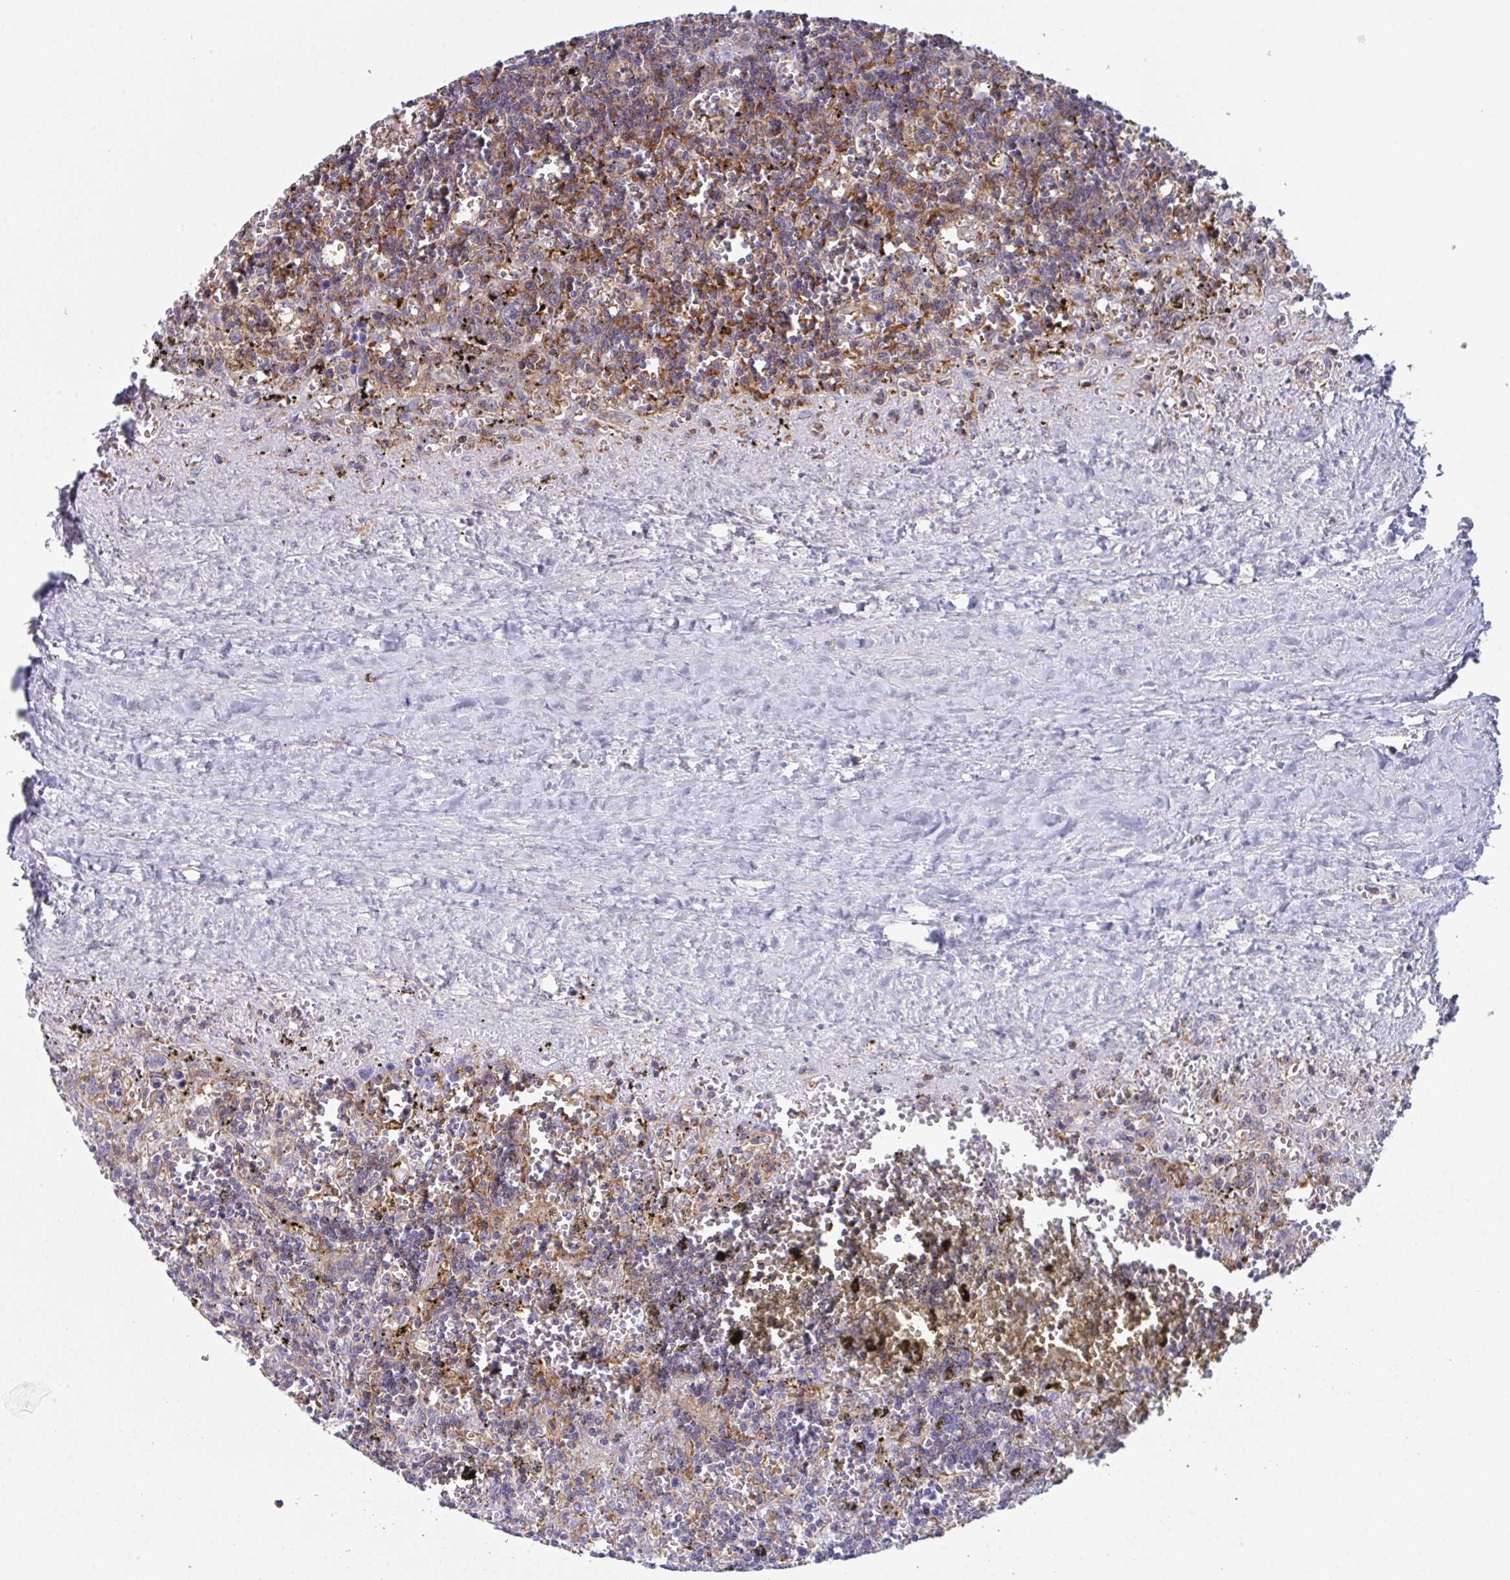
{"staining": {"intensity": "negative", "quantity": "none", "location": "none"}, "tissue": "lymphoma", "cell_type": "Tumor cells", "image_type": "cancer", "snomed": [{"axis": "morphology", "description": "Malignant lymphoma, non-Hodgkin's type, Low grade"}, {"axis": "topography", "description": "Spleen"}], "caption": "Tumor cells show no significant staining in malignant lymphoma, non-Hodgkin's type (low-grade). (DAB immunohistochemistry visualized using brightfield microscopy, high magnification).", "gene": "DISP2", "patient": {"sex": "male", "age": 60}}